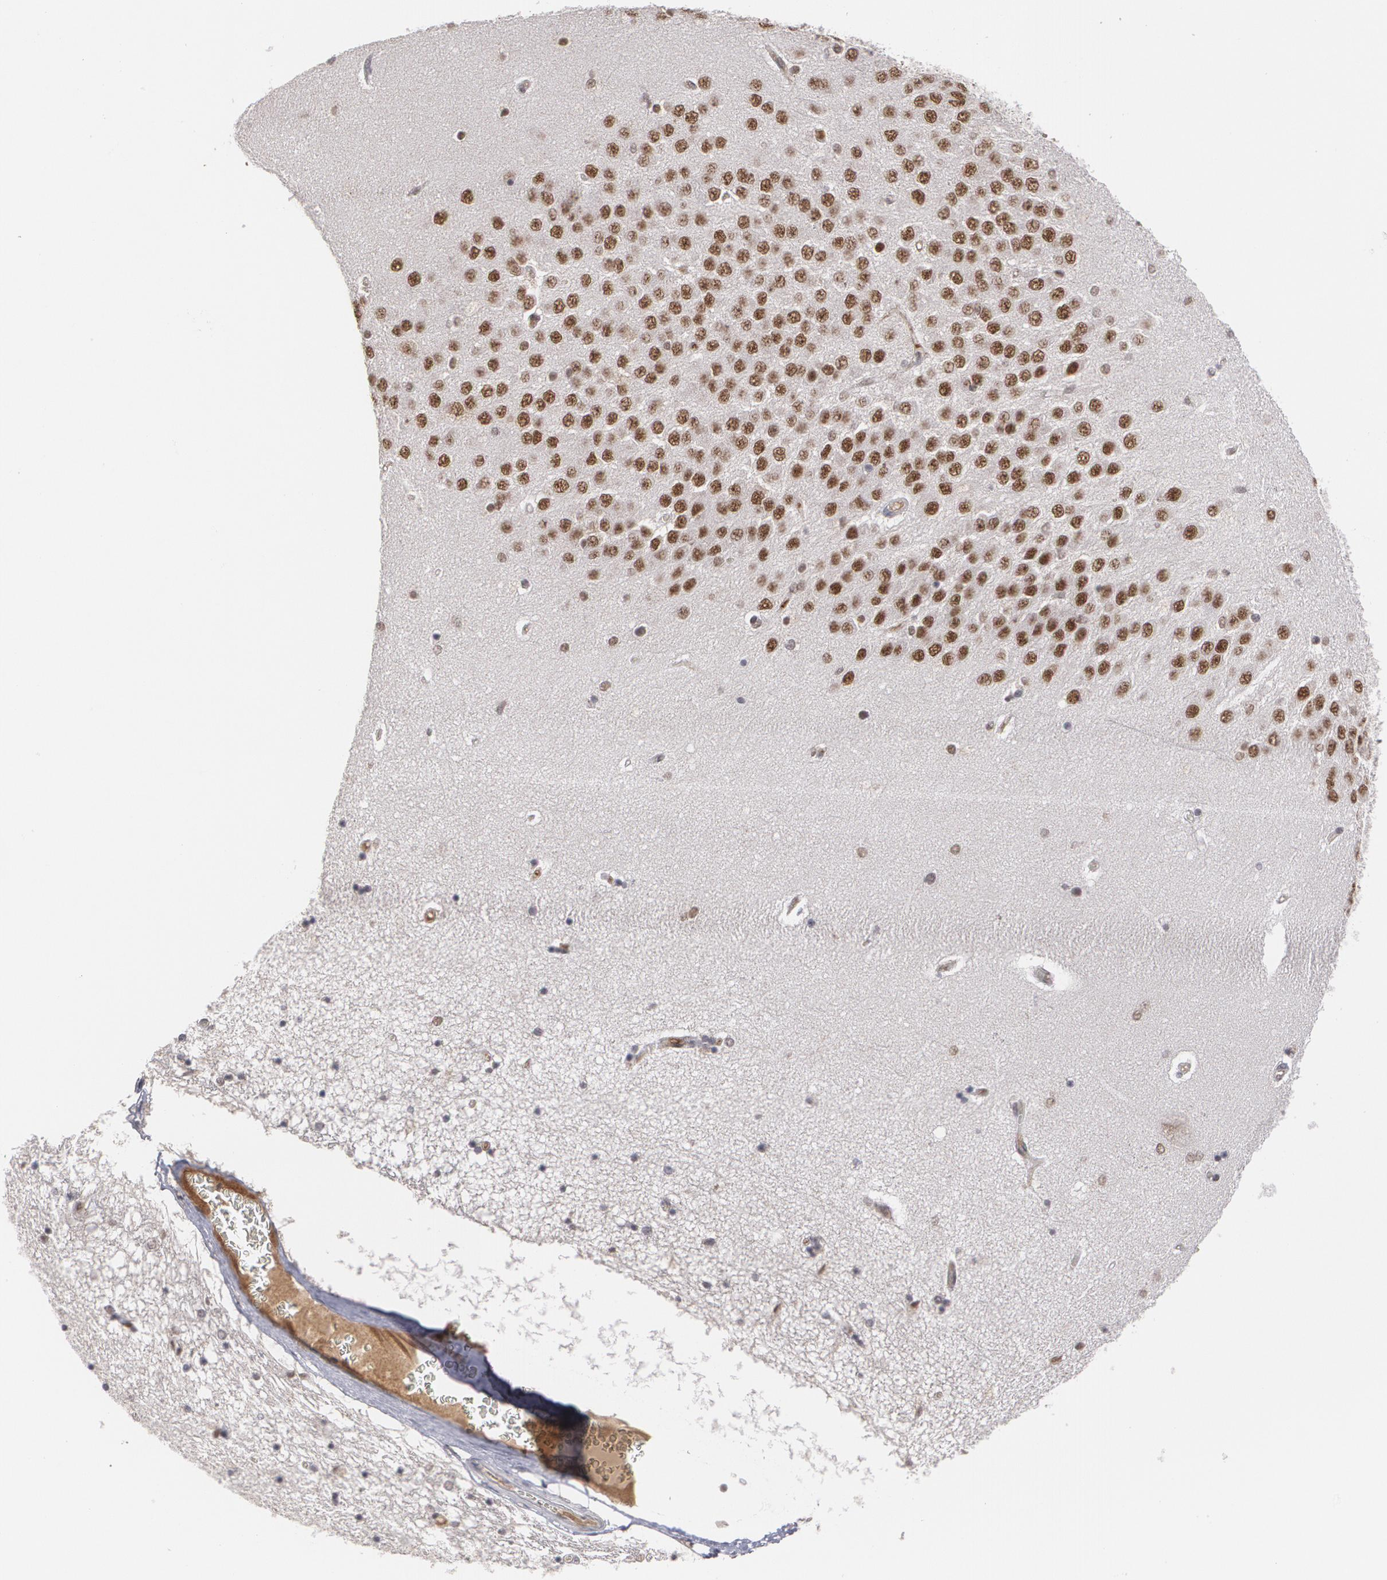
{"staining": {"intensity": "moderate", "quantity": "25%-75%", "location": "nuclear"}, "tissue": "hippocampus", "cell_type": "Glial cells", "image_type": "normal", "snomed": [{"axis": "morphology", "description": "Normal tissue, NOS"}, {"axis": "topography", "description": "Hippocampus"}], "caption": "Brown immunohistochemical staining in unremarkable human hippocampus displays moderate nuclear expression in approximately 25%-75% of glial cells. Using DAB (brown) and hematoxylin (blue) stains, captured at high magnification using brightfield microscopy.", "gene": "INTS6L", "patient": {"sex": "male", "age": 45}}